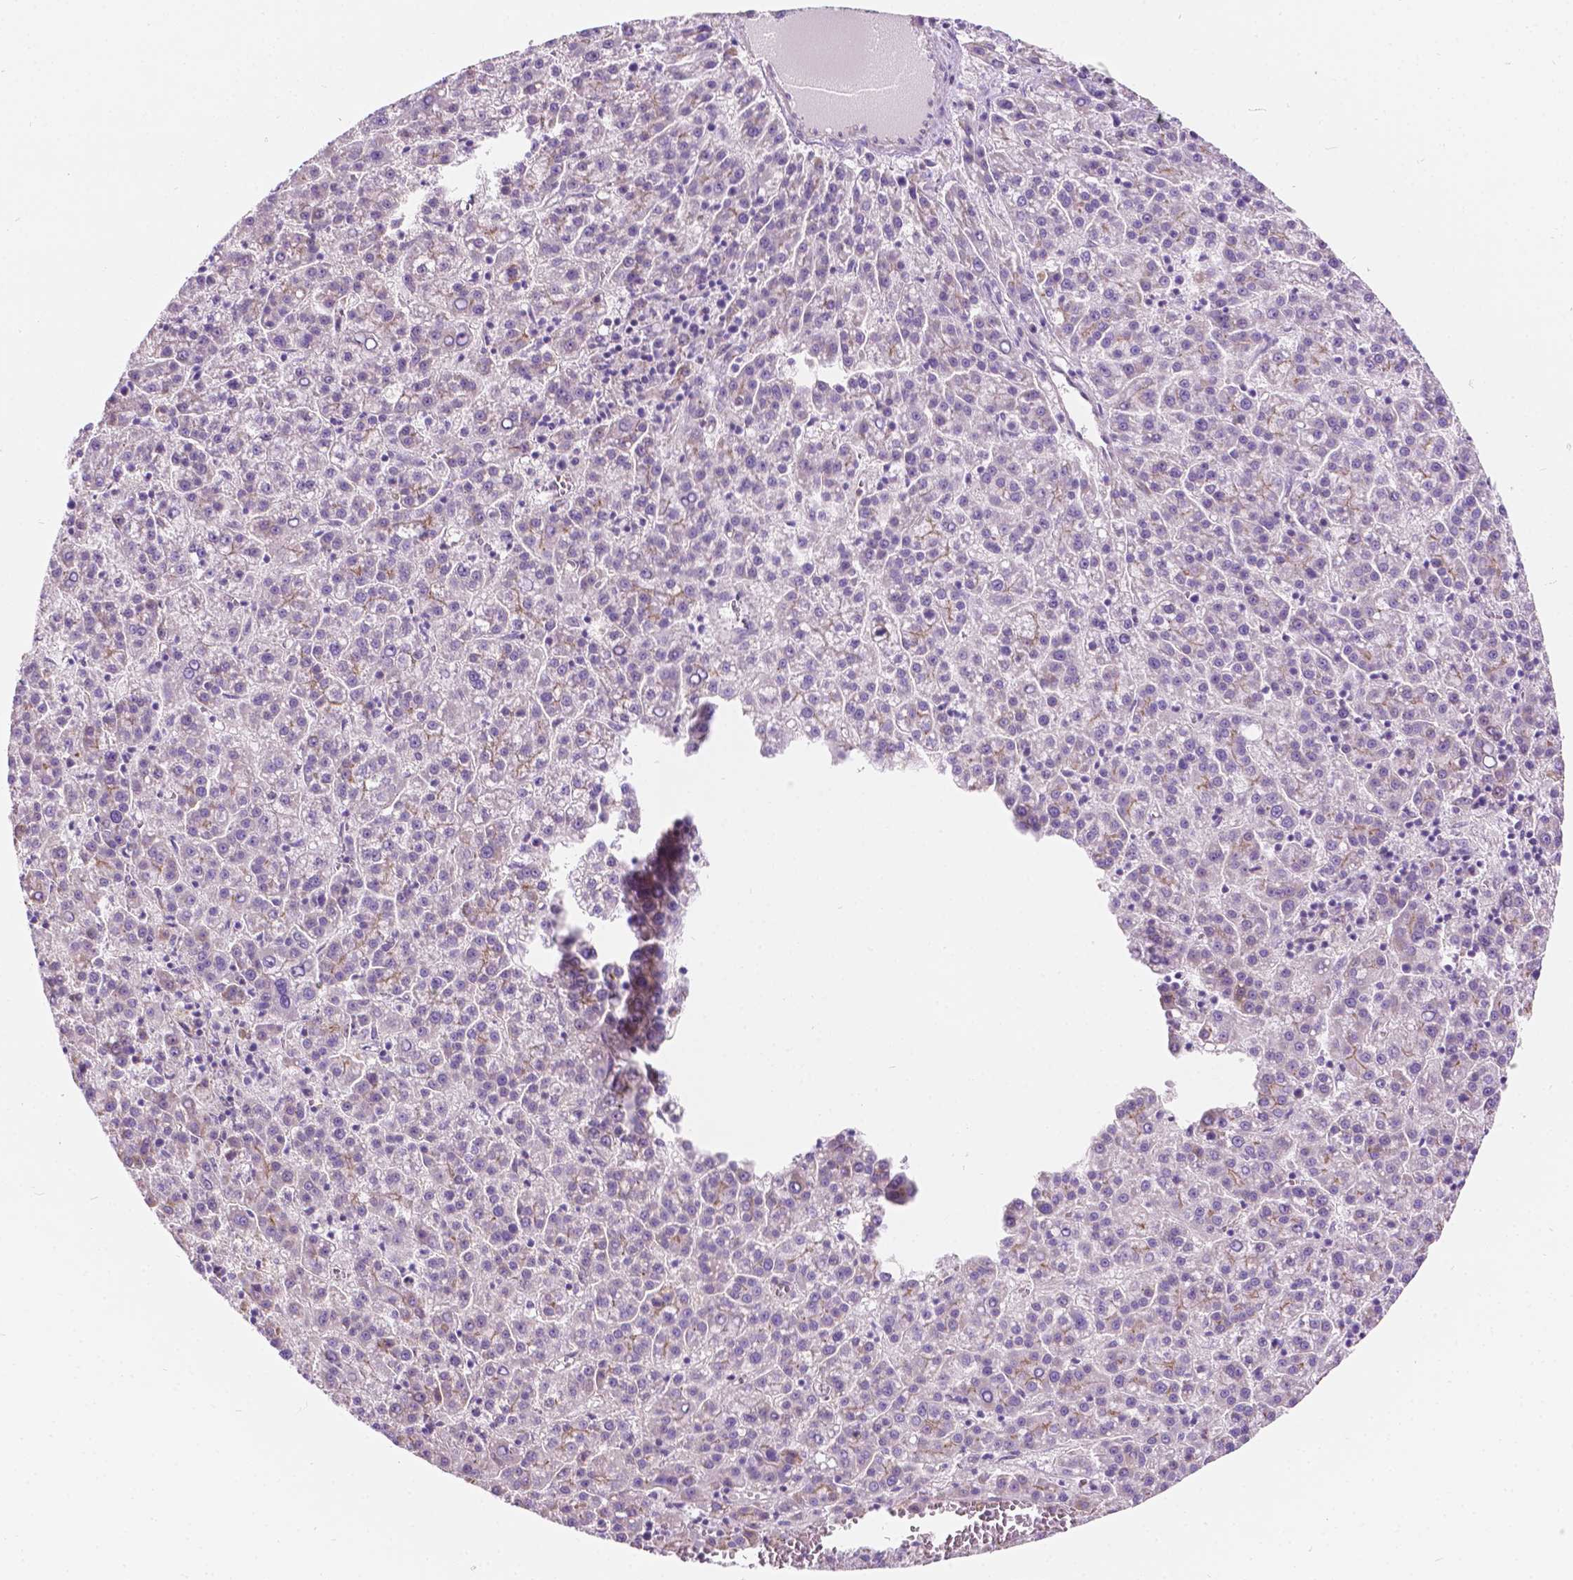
{"staining": {"intensity": "weak", "quantity": "<25%", "location": "cytoplasmic/membranous"}, "tissue": "liver cancer", "cell_type": "Tumor cells", "image_type": "cancer", "snomed": [{"axis": "morphology", "description": "Carcinoma, Hepatocellular, NOS"}, {"axis": "topography", "description": "Liver"}], "caption": "Immunohistochemistry image of neoplastic tissue: liver cancer (hepatocellular carcinoma) stained with DAB demonstrates no significant protein positivity in tumor cells.", "gene": "NOS1AP", "patient": {"sex": "female", "age": 58}}